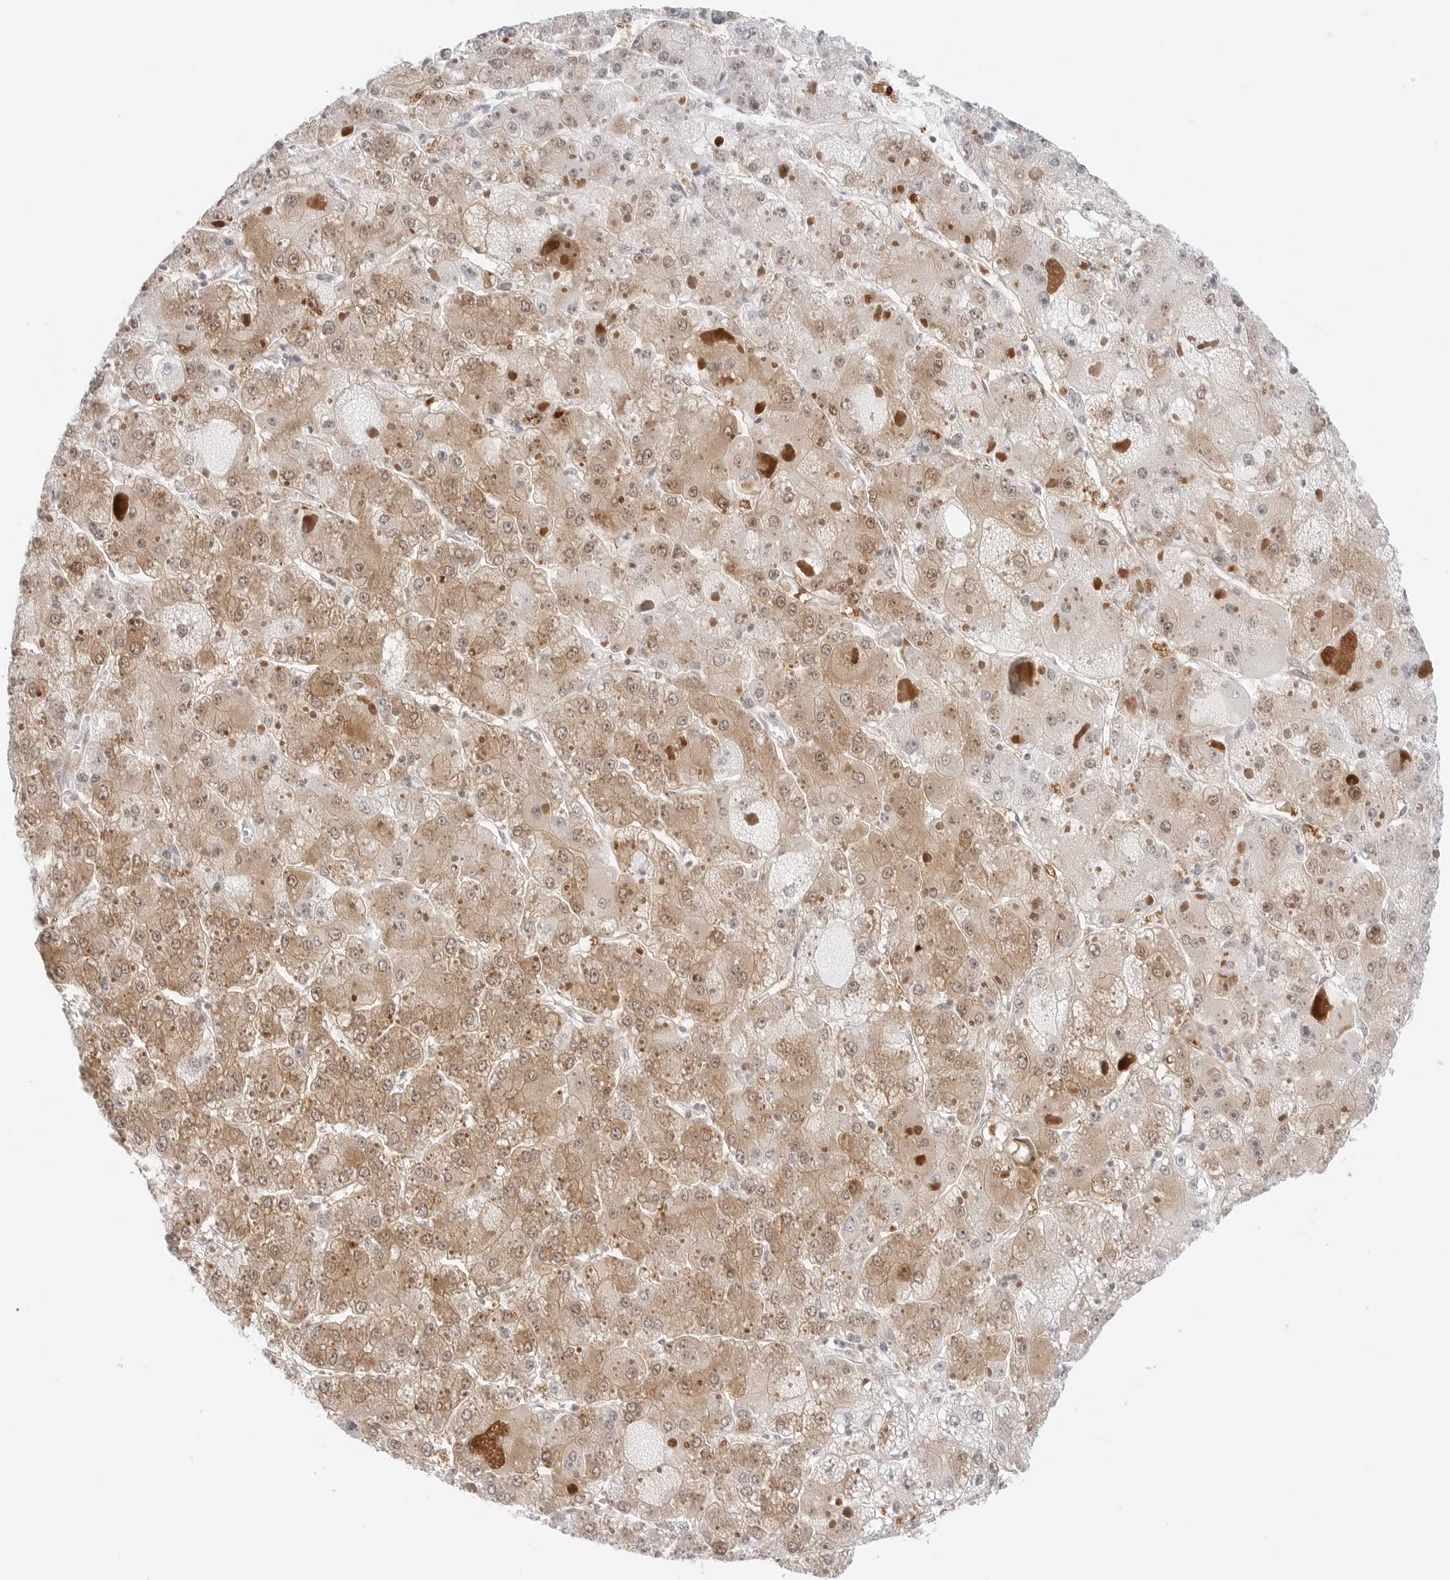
{"staining": {"intensity": "moderate", "quantity": ">75%", "location": "cytoplasmic/membranous,nuclear"}, "tissue": "liver cancer", "cell_type": "Tumor cells", "image_type": "cancer", "snomed": [{"axis": "morphology", "description": "Carcinoma, Hepatocellular, NOS"}, {"axis": "topography", "description": "Liver"}], "caption": "Protein expression analysis of human liver cancer (hepatocellular carcinoma) reveals moderate cytoplasmic/membranous and nuclear expression in about >75% of tumor cells.", "gene": "NUDC", "patient": {"sex": "female", "age": 73}}